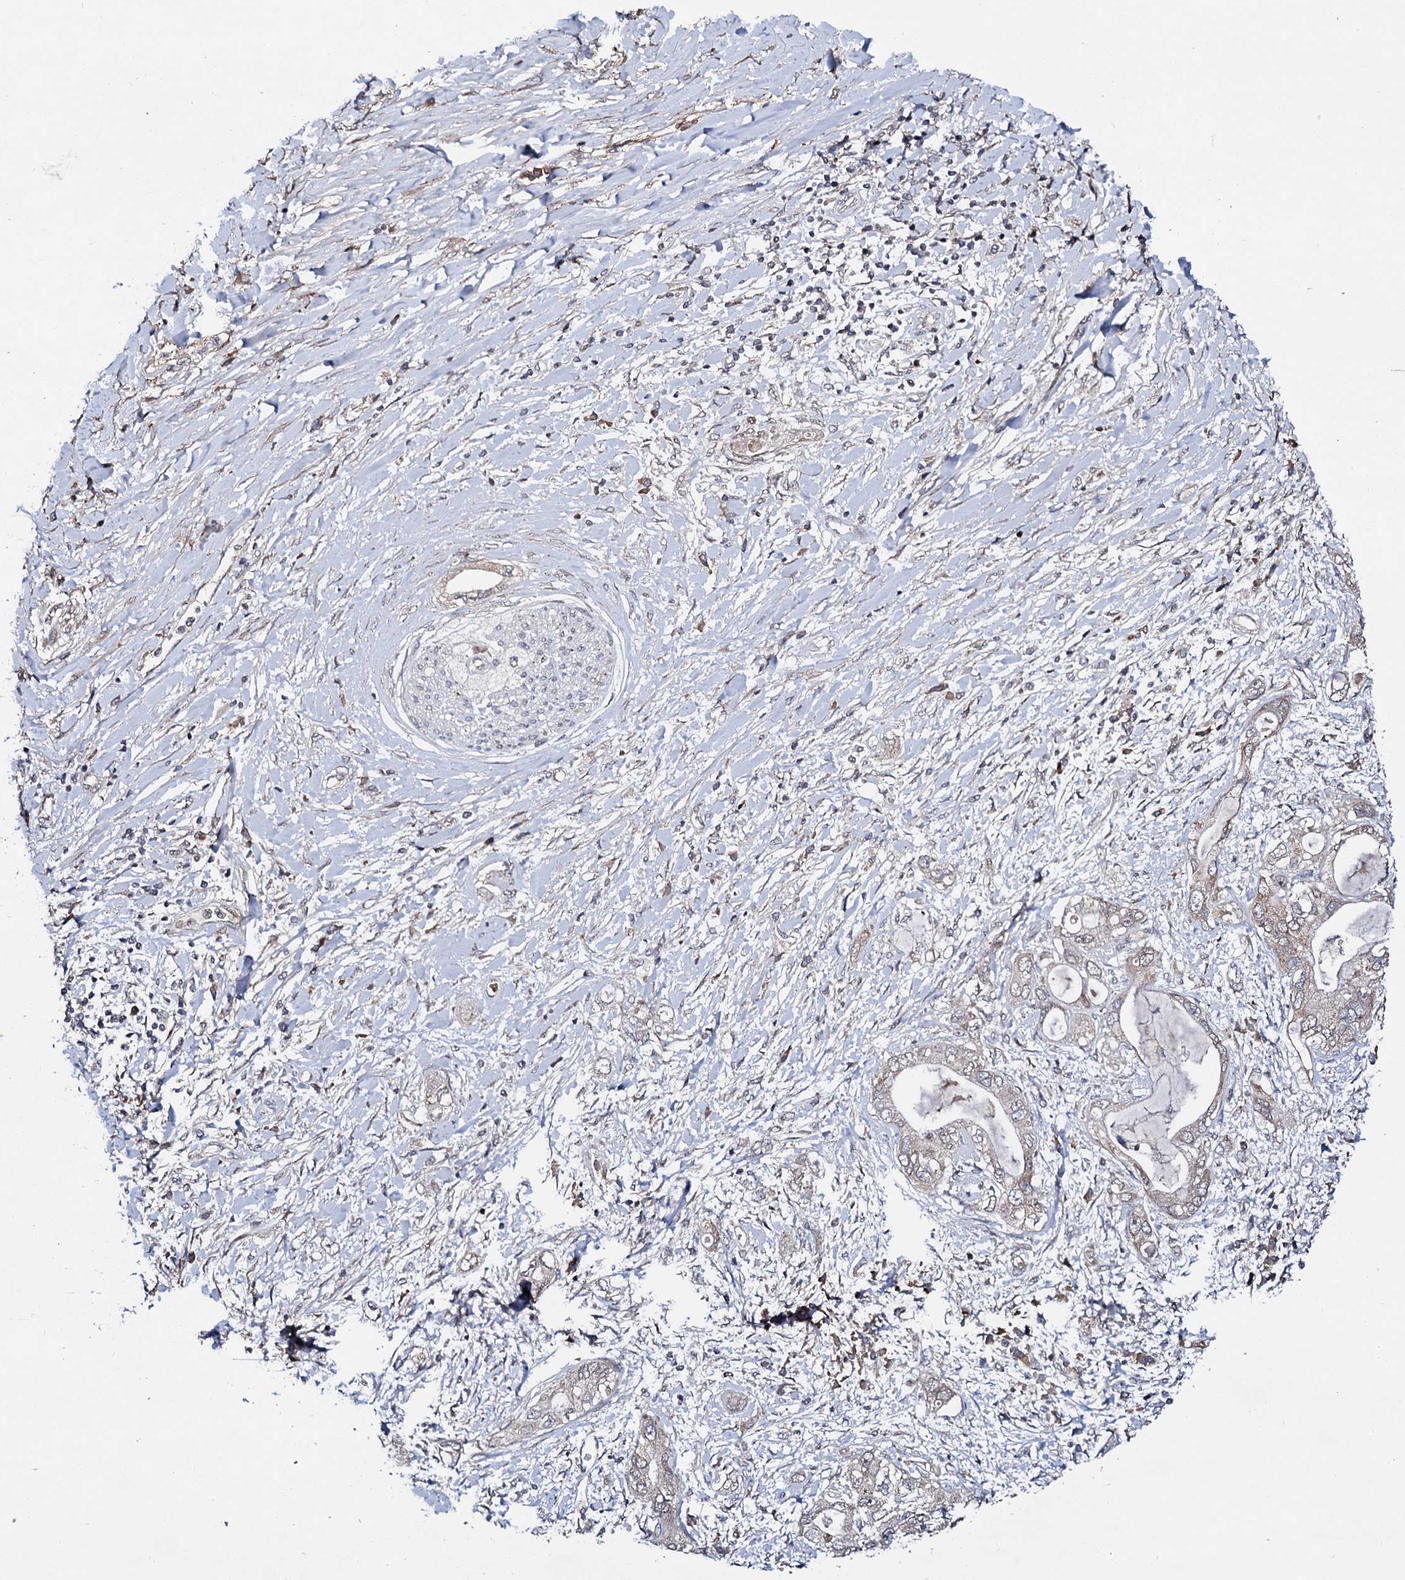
{"staining": {"intensity": "weak", "quantity": "<25%", "location": "nuclear"}, "tissue": "pancreatic cancer", "cell_type": "Tumor cells", "image_type": "cancer", "snomed": [{"axis": "morphology", "description": "Inflammation, NOS"}, {"axis": "morphology", "description": "Adenocarcinoma, NOS"}, {"axis": "topography", "description": "Pancreas"}], "caption": "IHC histopathology image of neoplastic tissue: pancreatic cancer (adenocarcinoma) stained with DAB (3,3'-diaminobenzidine) exhibits no significant protein expression in tumor cells.", "gene": "FAM111A", "patient": {"sex": "female", "age": 56}}